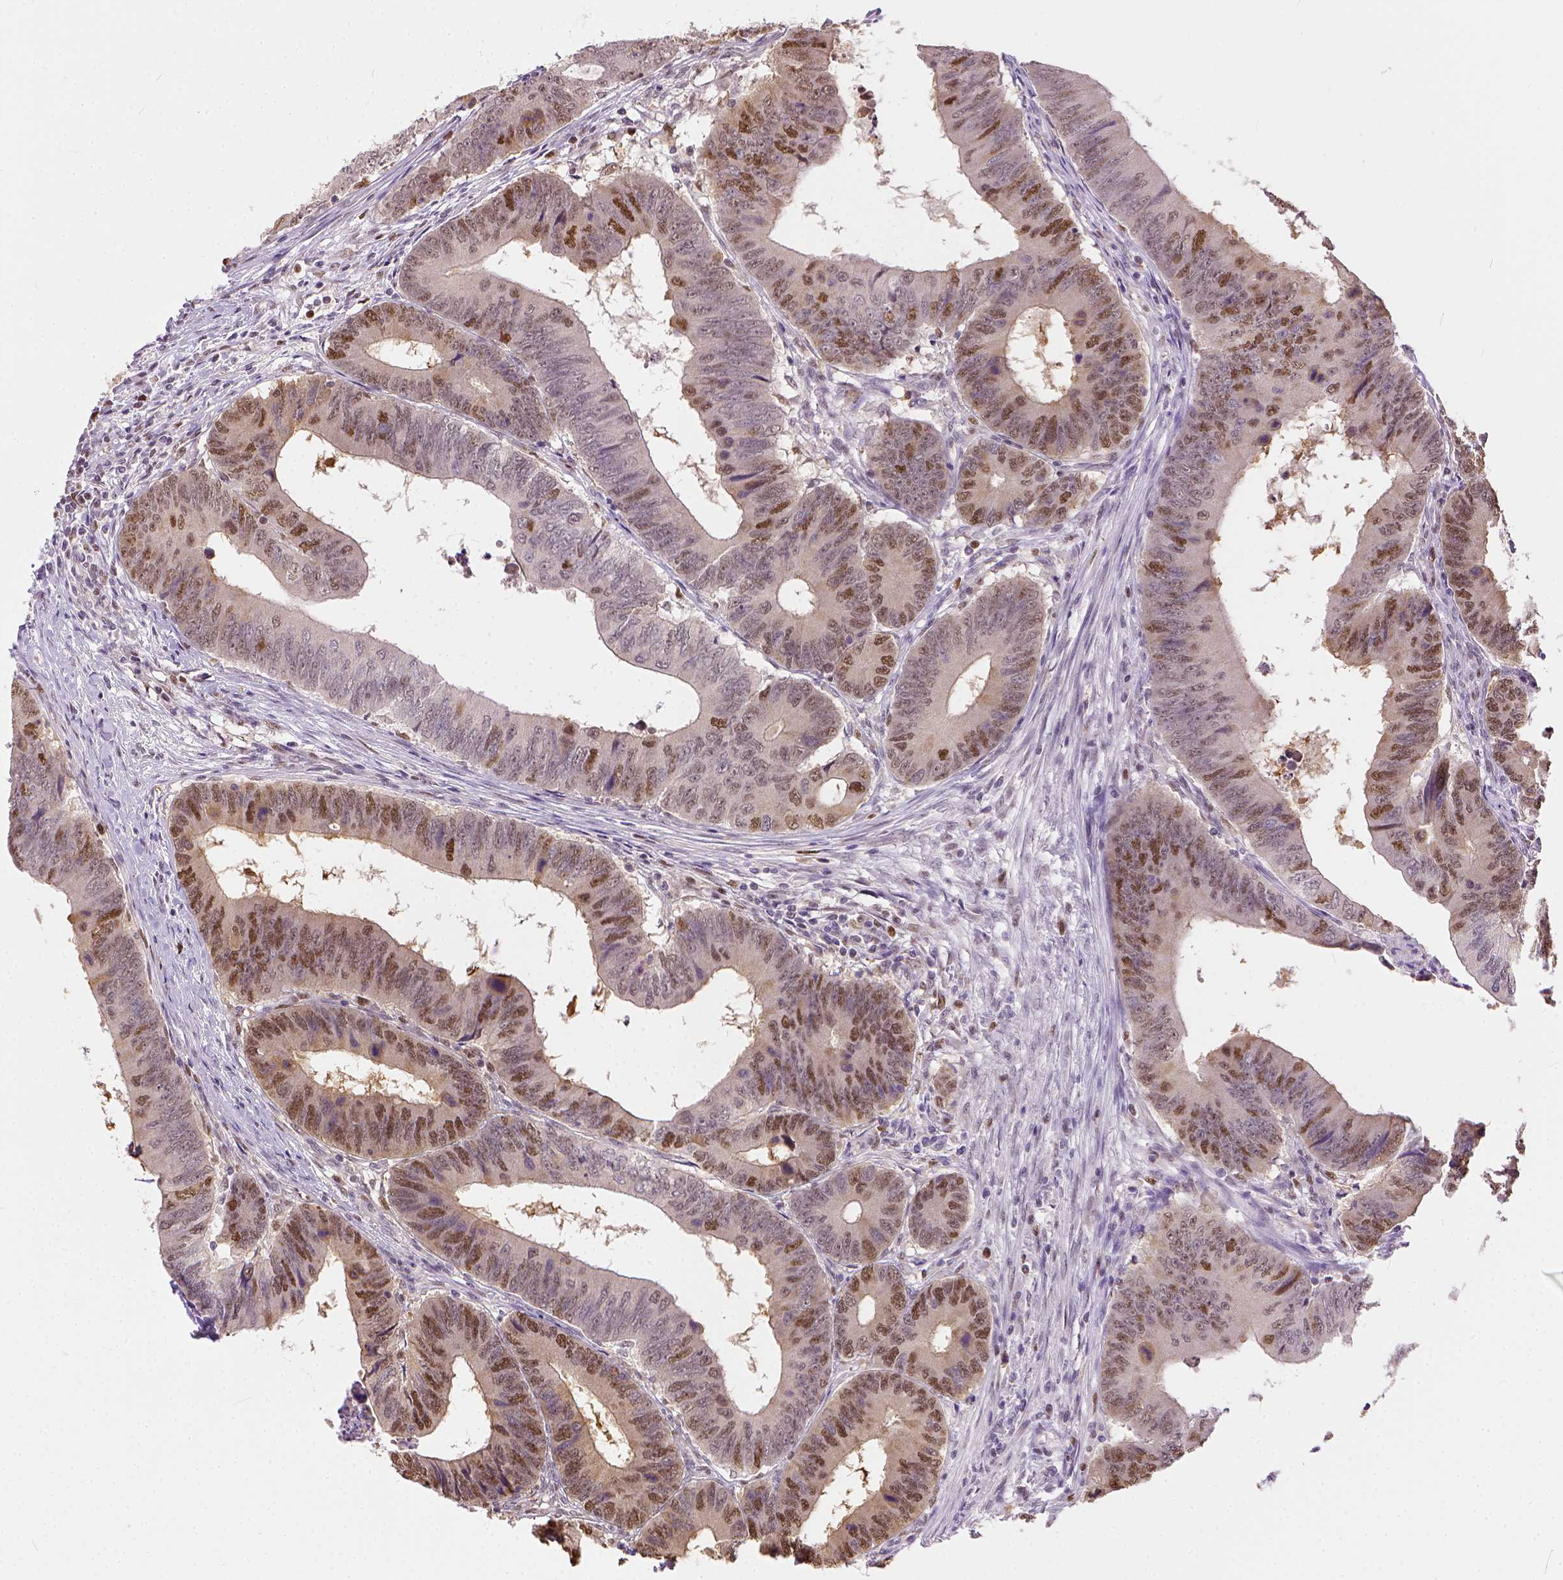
{"staining": {"intensity": "moderate", "quantity": "25%-75%", "location": "nuclear"}, "tissue": "colorectal cancer", "cell_type": "Tumor cells", "image_type": "cancer", "snomed": [{"axis": "morphology", "description": "Adenocarcinoma, NOS"}, {"axis": "topography", "description": "Colon"}], "caption": "Colorectal adenocarcinoma stained with DAB (3,3'-diaminobenzidine) IHC shows medium levels of moderate nuclear positivity in approximately 25%-75% of tumor cells.", "gene": "ERCC1", "patient": {"sex": "male", "age": 53}}